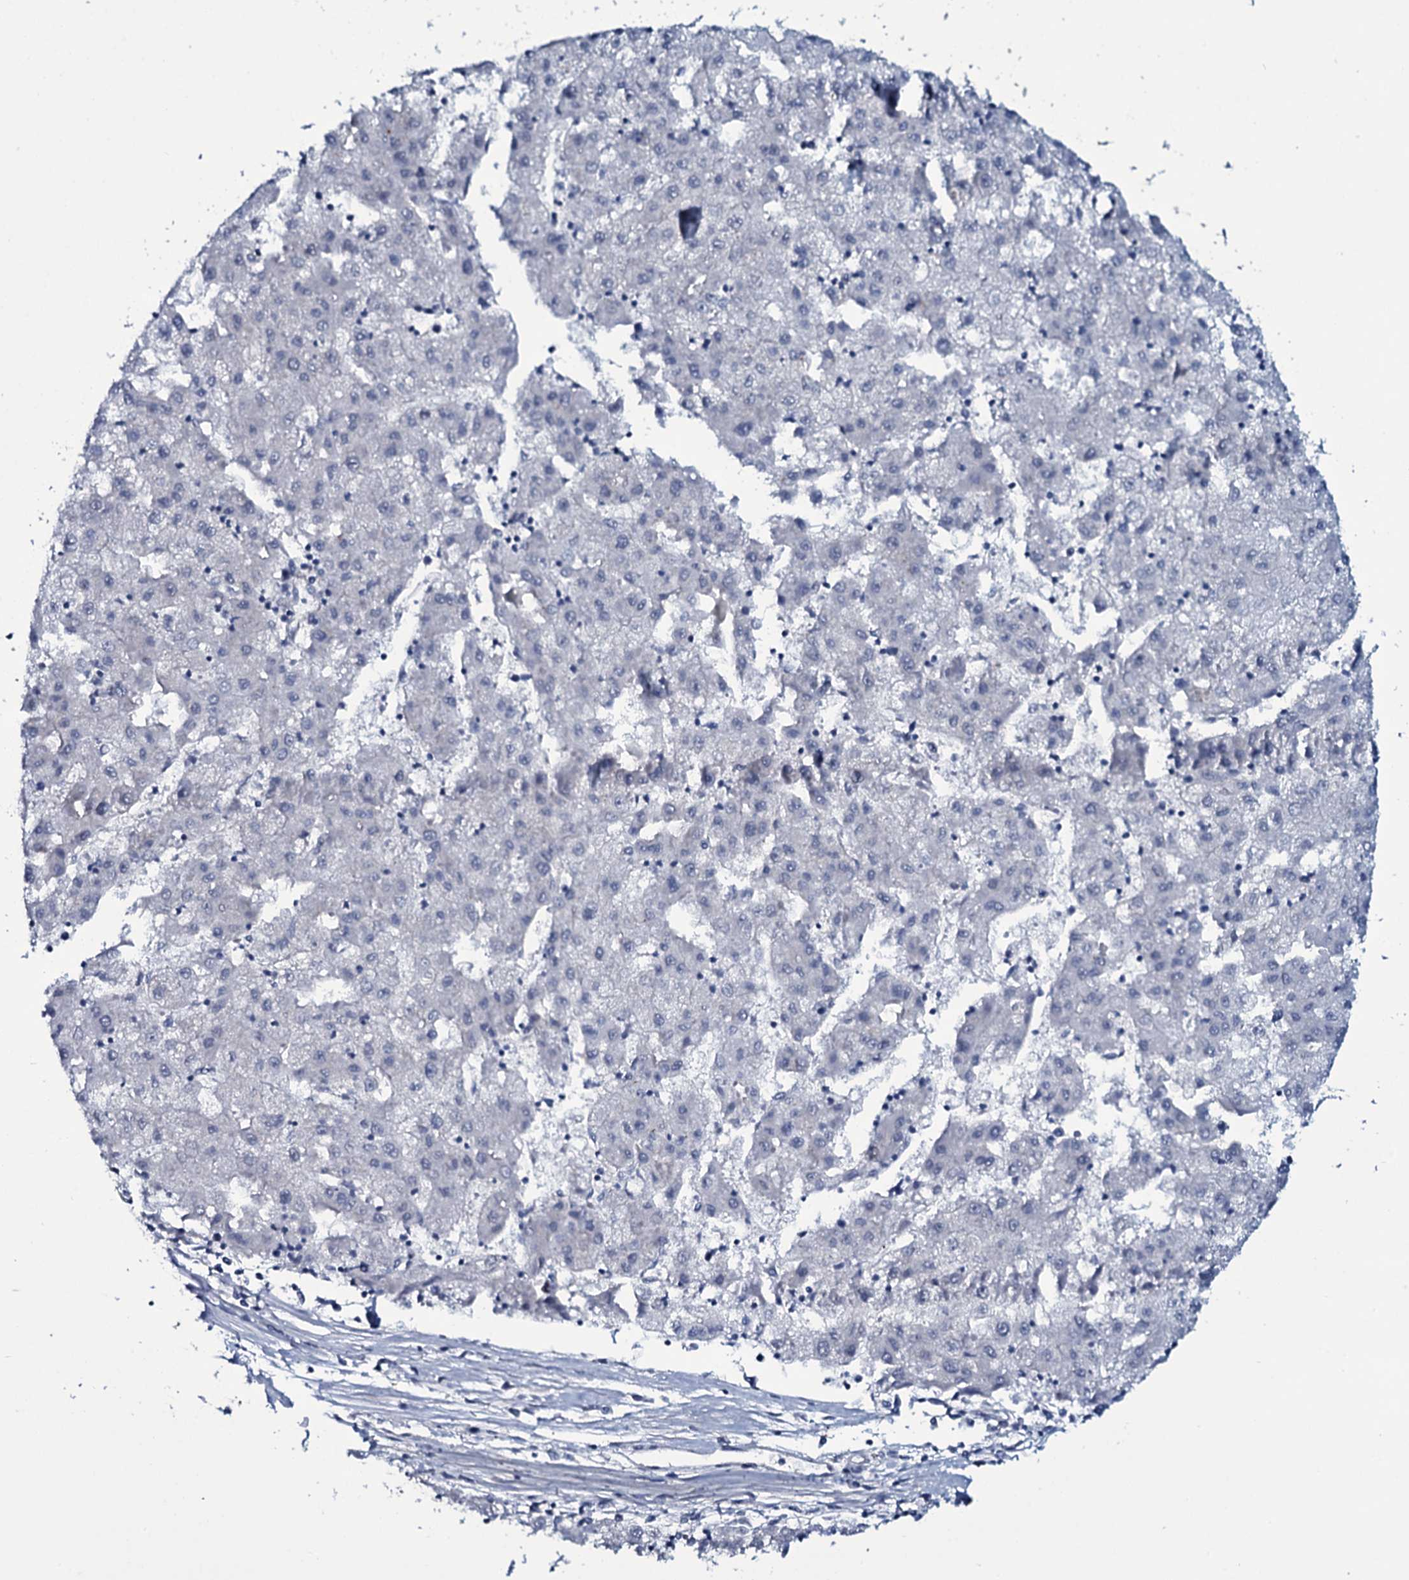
{"staining": {"intensity": "negative", "quantity": "none", "location": "none"}, "tissue": "liver cancer", "cell_type": "Tumor cells", "image_type": "cancer", "snomed": [{"axis": "morphology", "description": "Carcinoma, Hepatocellular, NOS"}, {"axis": "topography", "description": "Liver"}], "caption": "This is an IHC image of liver cancer. There is no expression in tumor cells.", "gene": "WIPF3", "patient": {"sex": "male", "age": 72}}